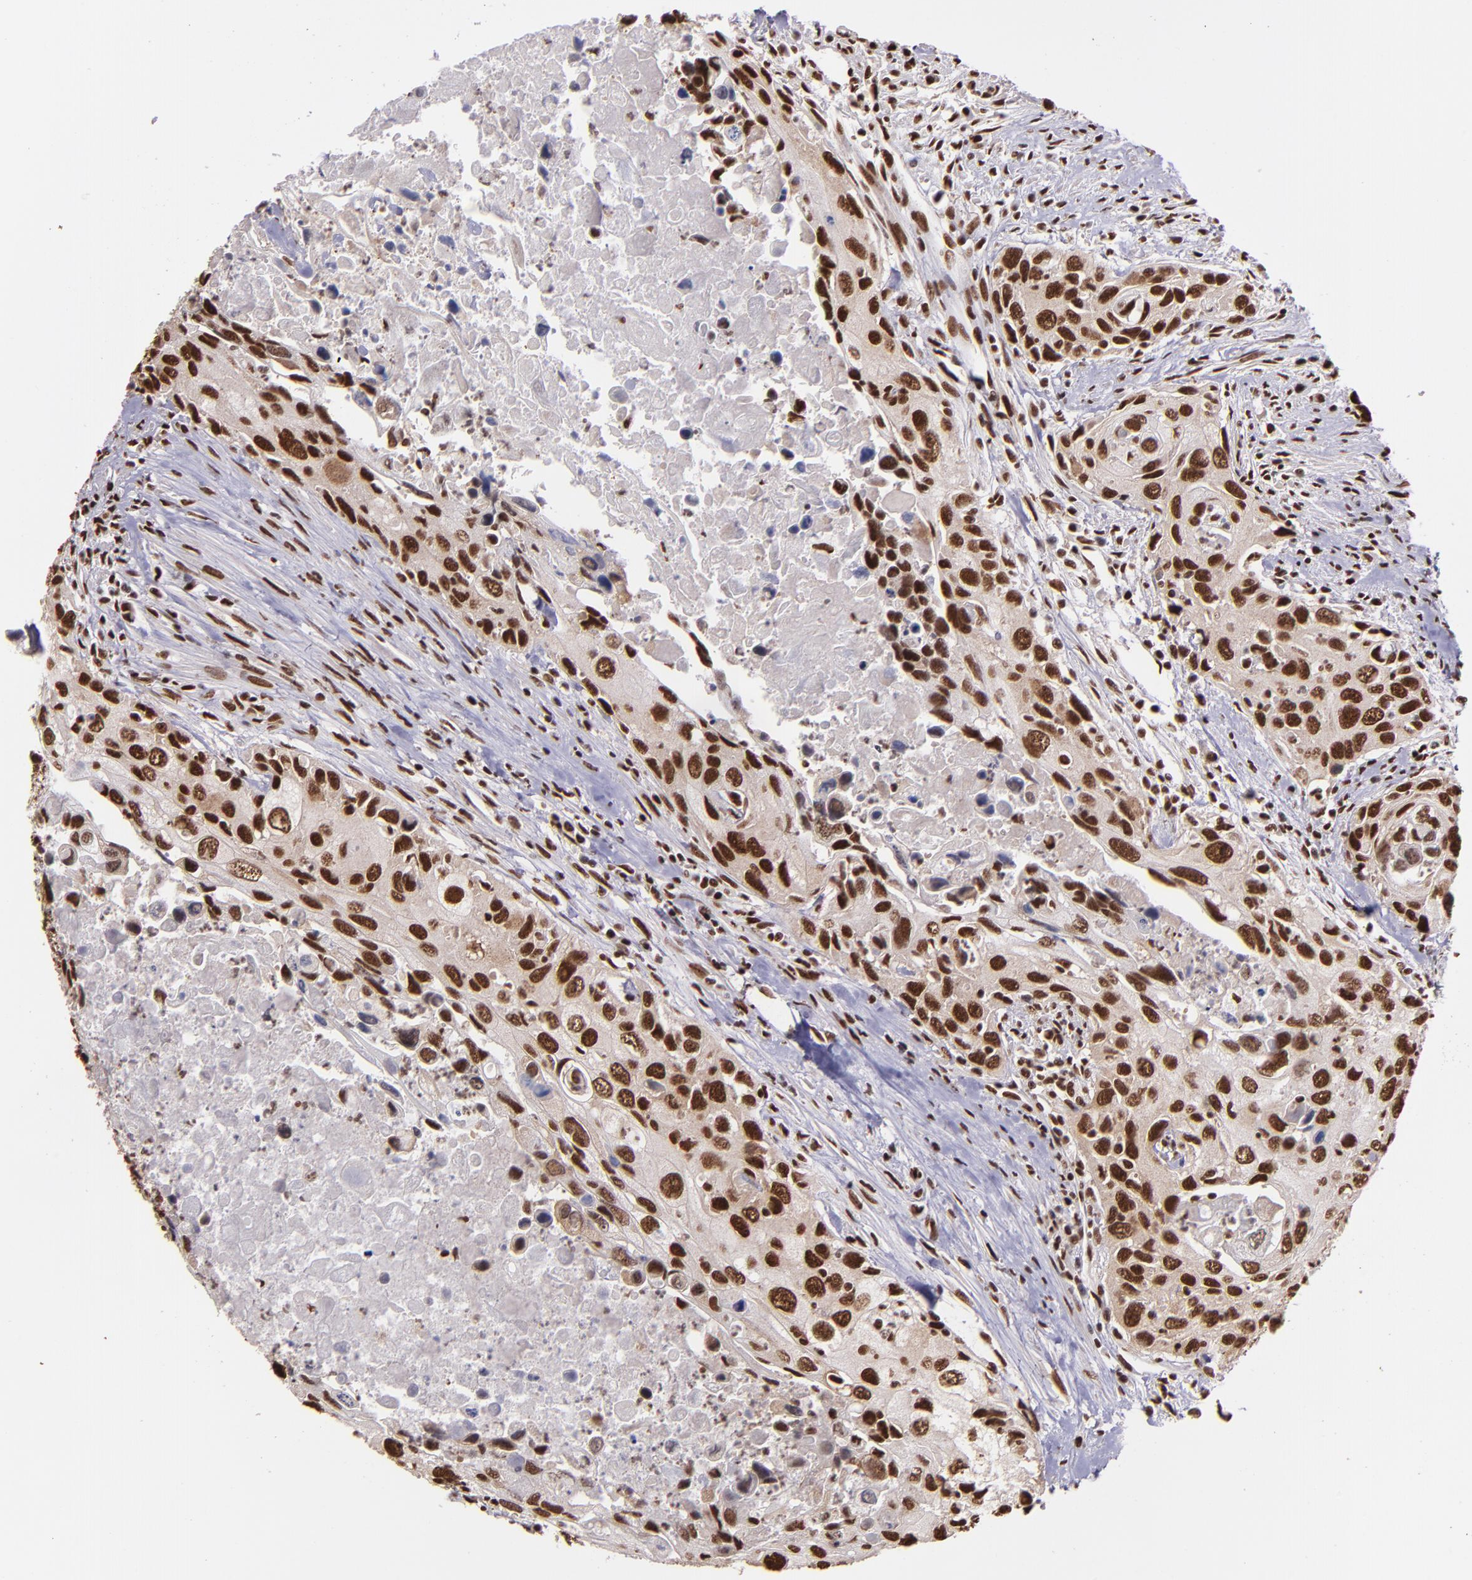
{"staining": {"intensity": "strong", "quantity": ">75%", "location": "nuclear"}, "tissue": "urothelial cancer", "cell_type": "Tumor cells", "image_type": "cancer", "snomed": [{"axis": "morphology", "description": "Urothelial carcinoma, High grade"}, {"axis": "topography", "description": "Urinary bladder"}], "caption": "IHC micrograph of urothelial carcinoma (high-grade) stained for a protein (brown), which displays high levels of strong nuclear staining in approximately >75% of tumor cells.", "gene": "PQBP1", "patient": {"sex": "male", "age": 71}}